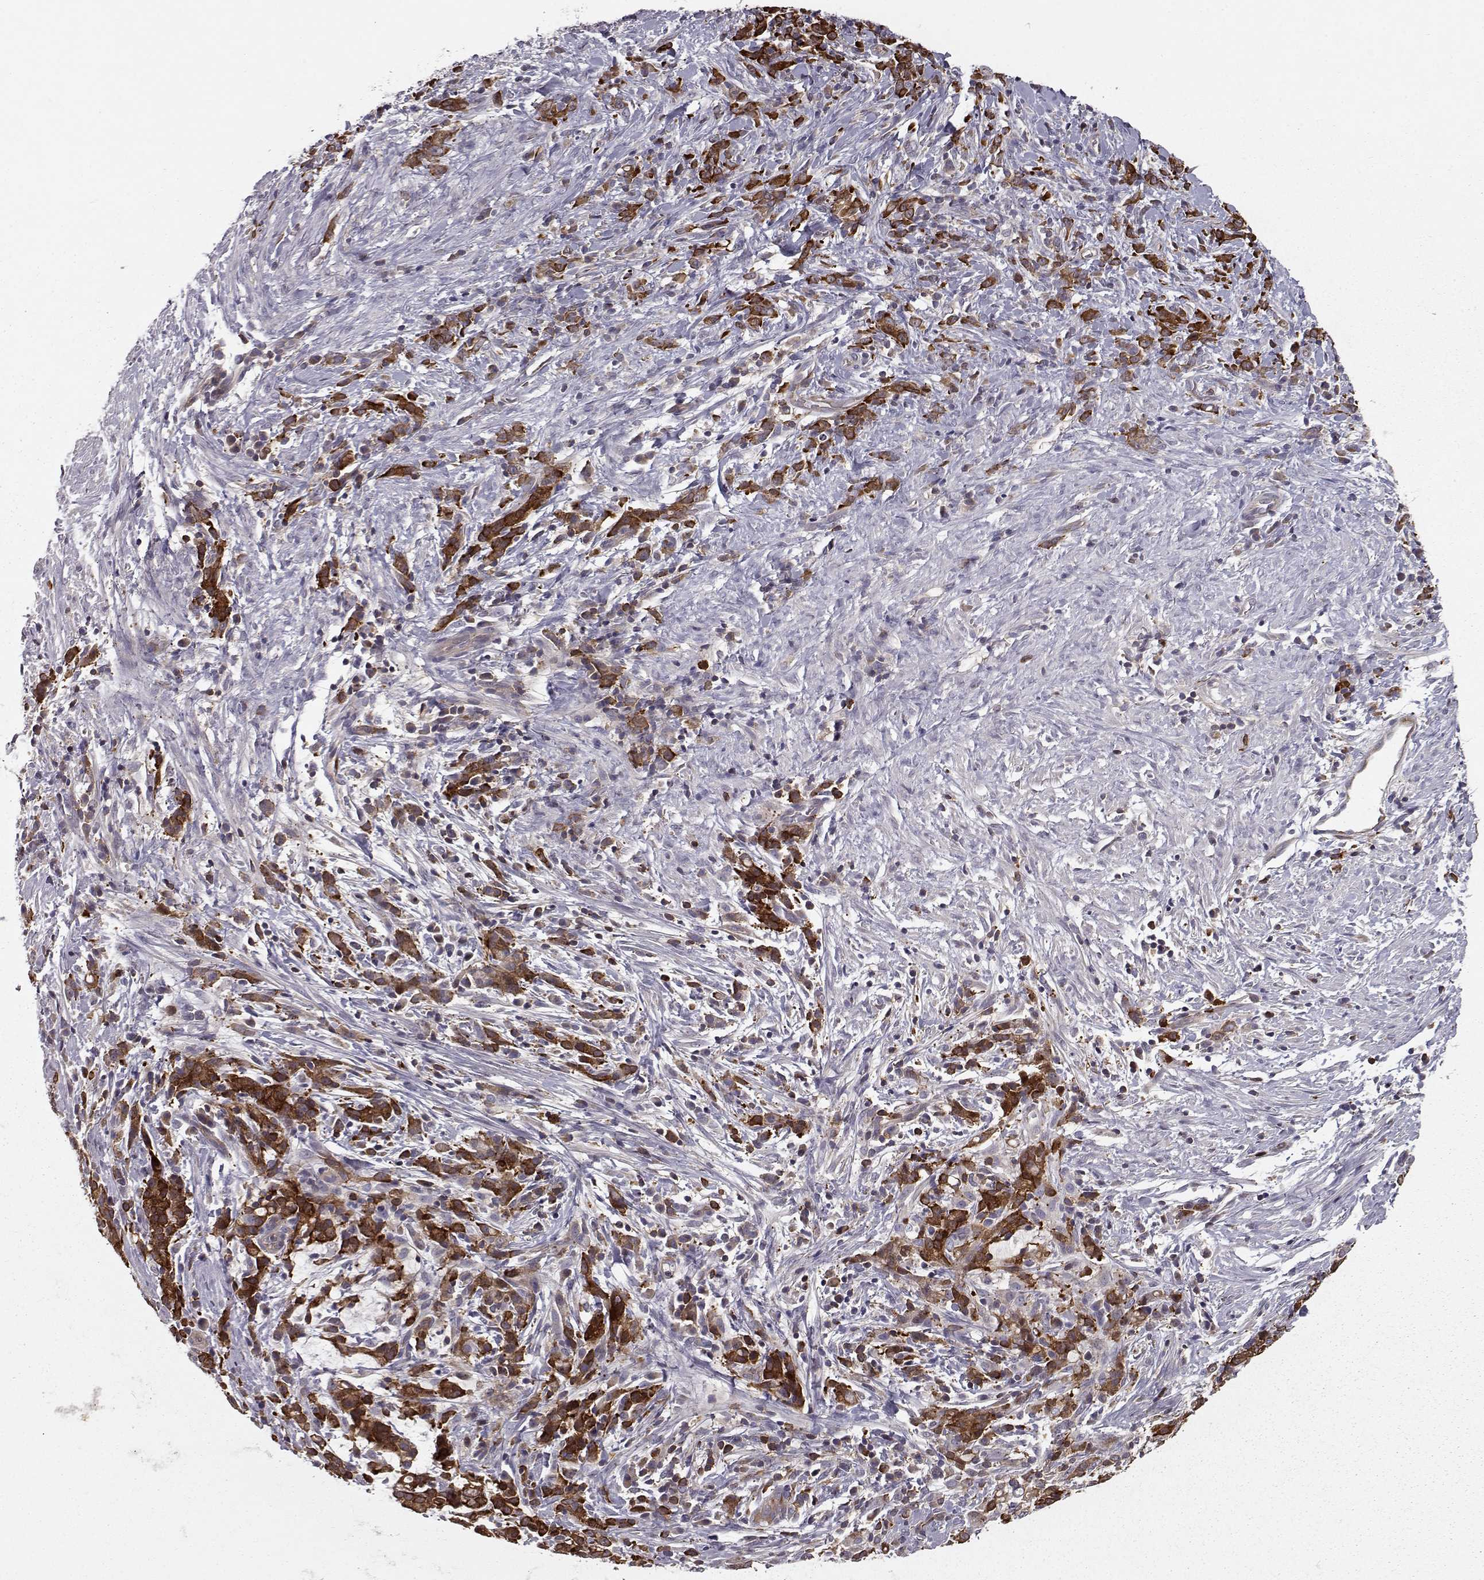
{"staining": {"intensity": "strong", "quantity": ">75%", "location": "cytoplasmic/membranous"}, "tissue": "stomach cancer", "cell_type": "Tumor cells", "image_type": "cancer", "snomed": [{"axis": "morphology", "description": "Adenocarcinoma, NOS"}, {"axis": "topography", "description": "Stomach"}], "caption": "Human stomach adenocarcinoma stained with a protein marker reveals strong staining in tumor cells.", "gene": "RANBP1", "patient": {"sex": "female", "age": 57}}